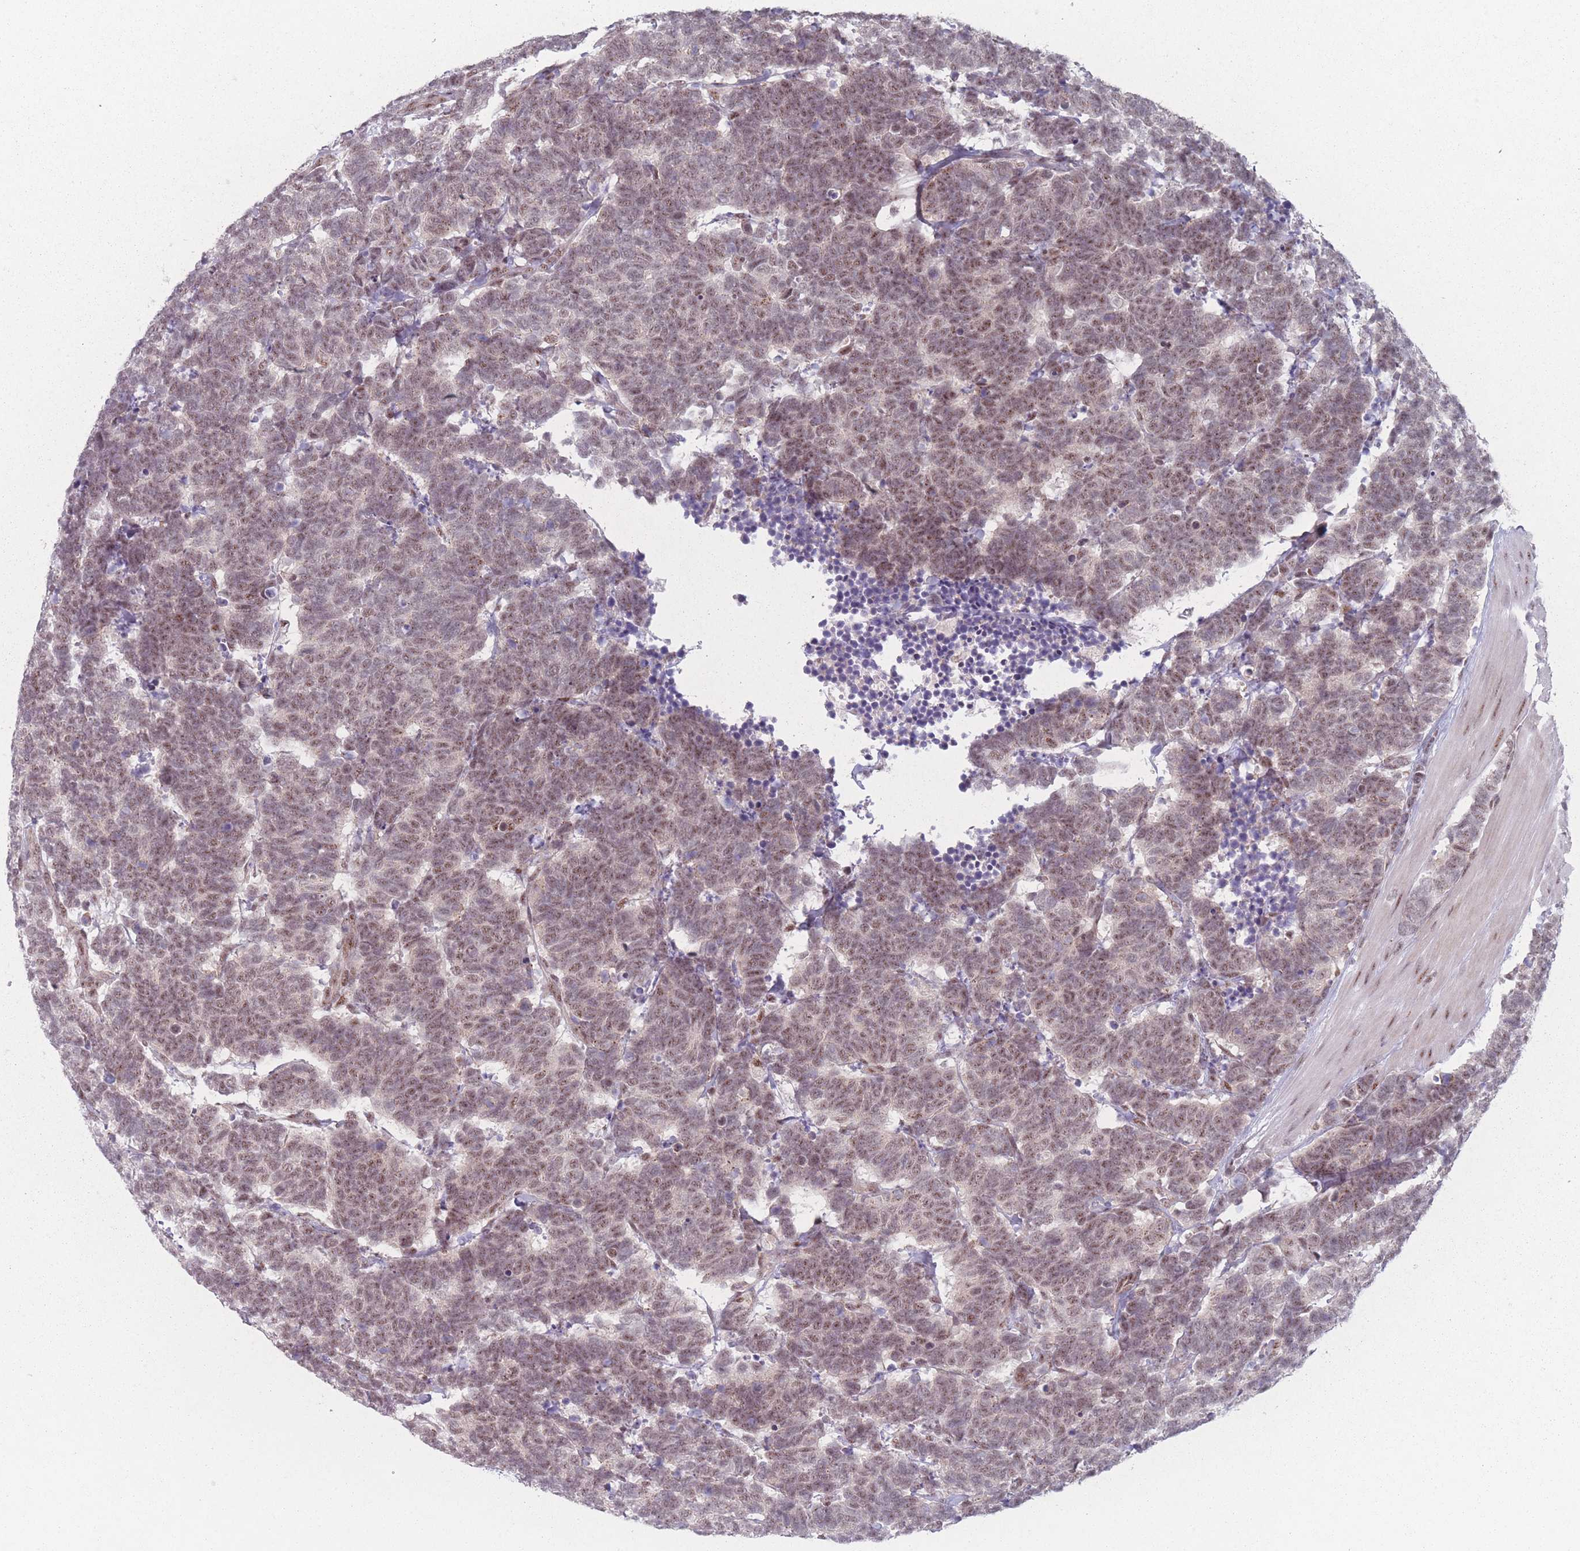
{"staining": {"intensity": "moderate", "quantity": ">75%", "location": "nuclear"}, "tissue": "carcinoid", "cell_type": "Tumor cells", "image_type": "cancer", "snomed": [{"axis": "morphology", "description": "Carcinoma, NOS"}, {"axis": "morphology", "description": "Carcinoid, malignant, NOS"}, {"axis": "topography", "description": "Urinary bladder"}], "caption": "A brown stain highlights moderate nuclear positivity of a protein in human carcinoid tumor cells.", "gene": "ZC3H14", "patient": {"sex": "male", "age": 57}}